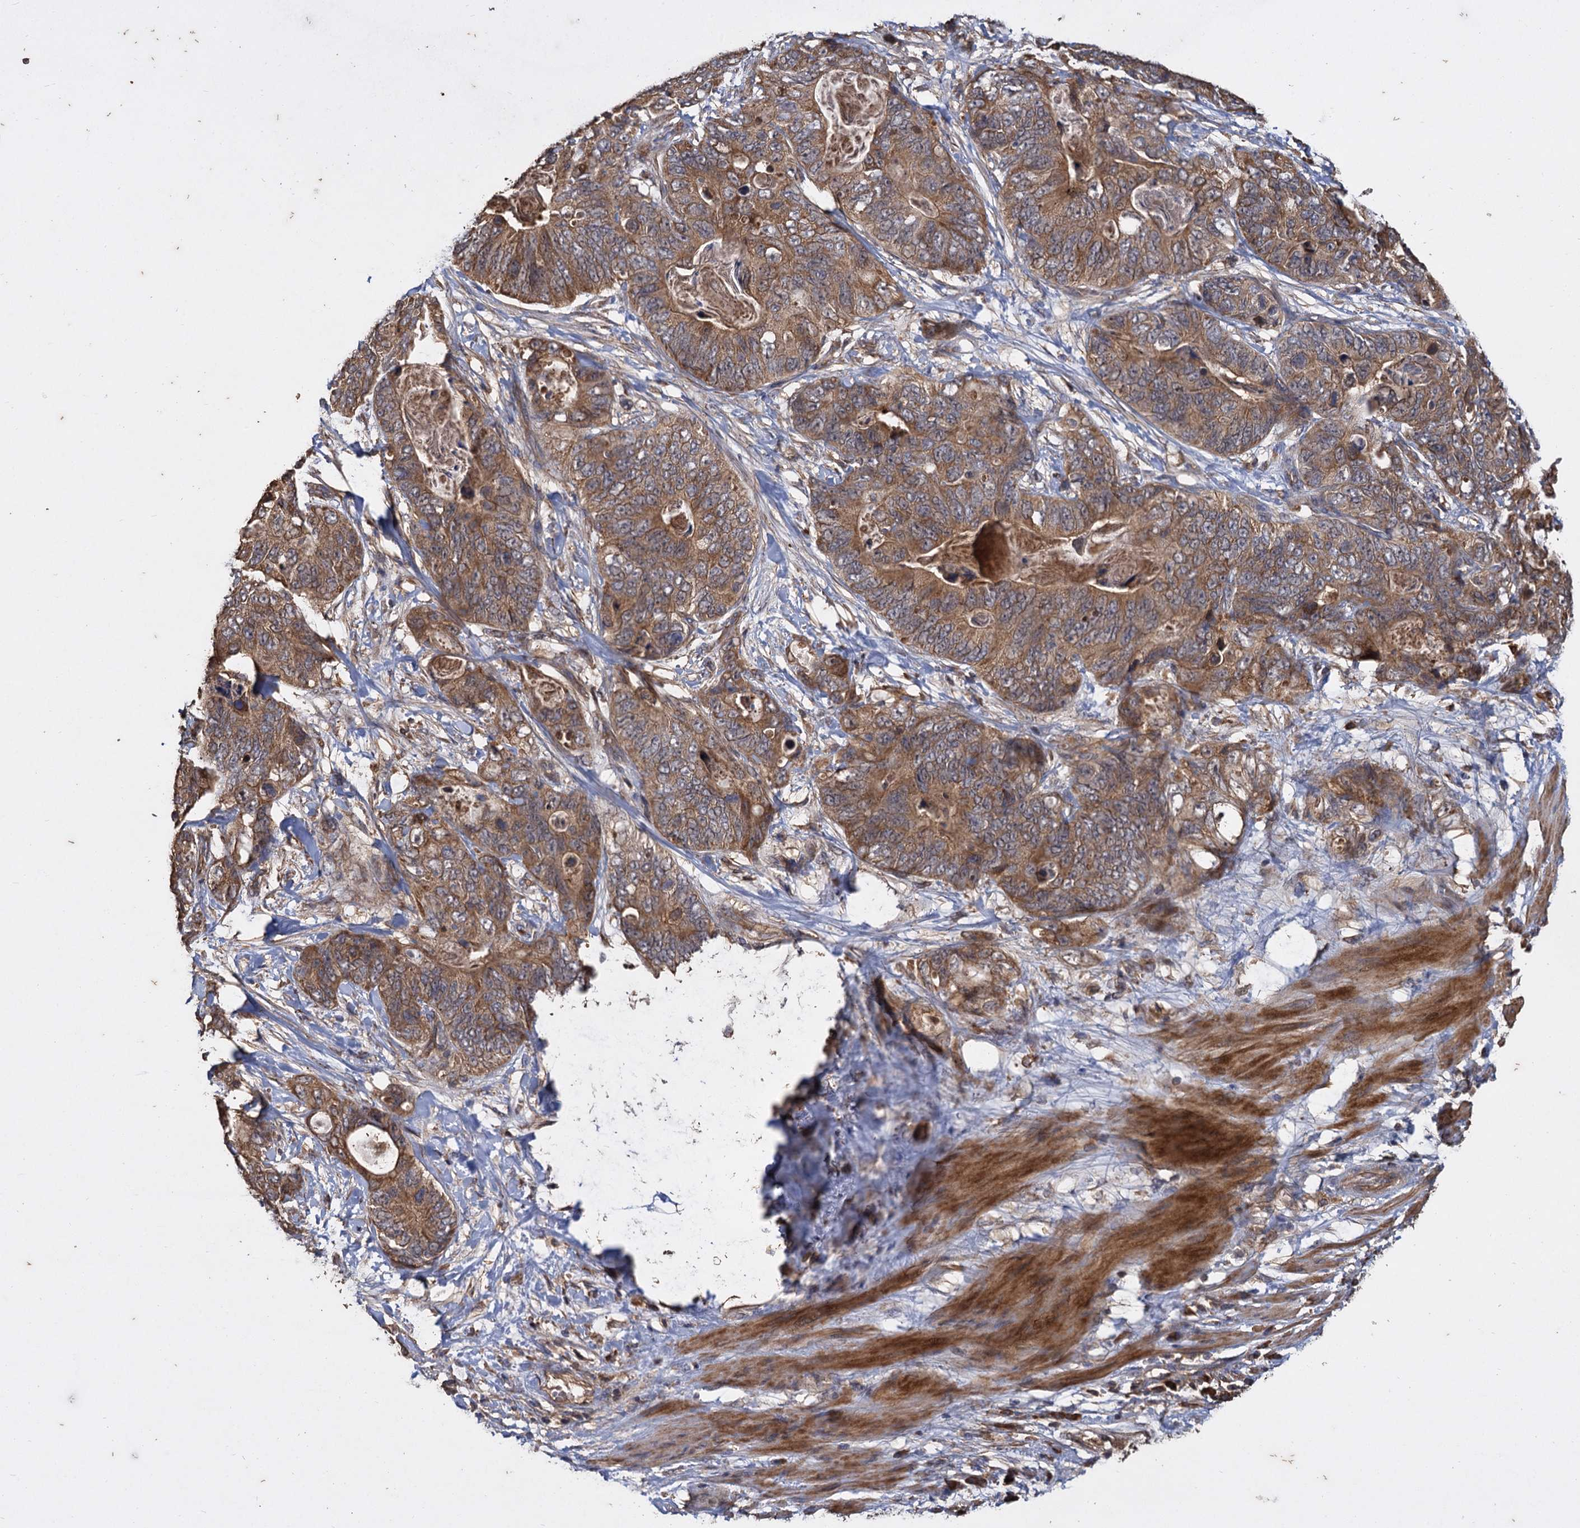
{"staining": {"intensity": "moderate", "quantity": ">75%", "location": "cytoplasmic/membranous"}, "tissue": "stomach cancer", "cell_type": "Tumor cells", "image_type": "cancer", "snomed": [{"axis": "morphology", "description": "Adenocarcinoma, NOS"}, {"axis": "topography", "description": "Stomach"}], "caption": "Immunohistochemistry micrograph of adenocarcinoma (stomach) stained for a protein (brown), which exhibits medium levels of moderate cytoplasmic/membranous positivity in approximately >75% of tumor cells.", "gene": "GCLC", "patient": {"sex": "female", "age": 89}}